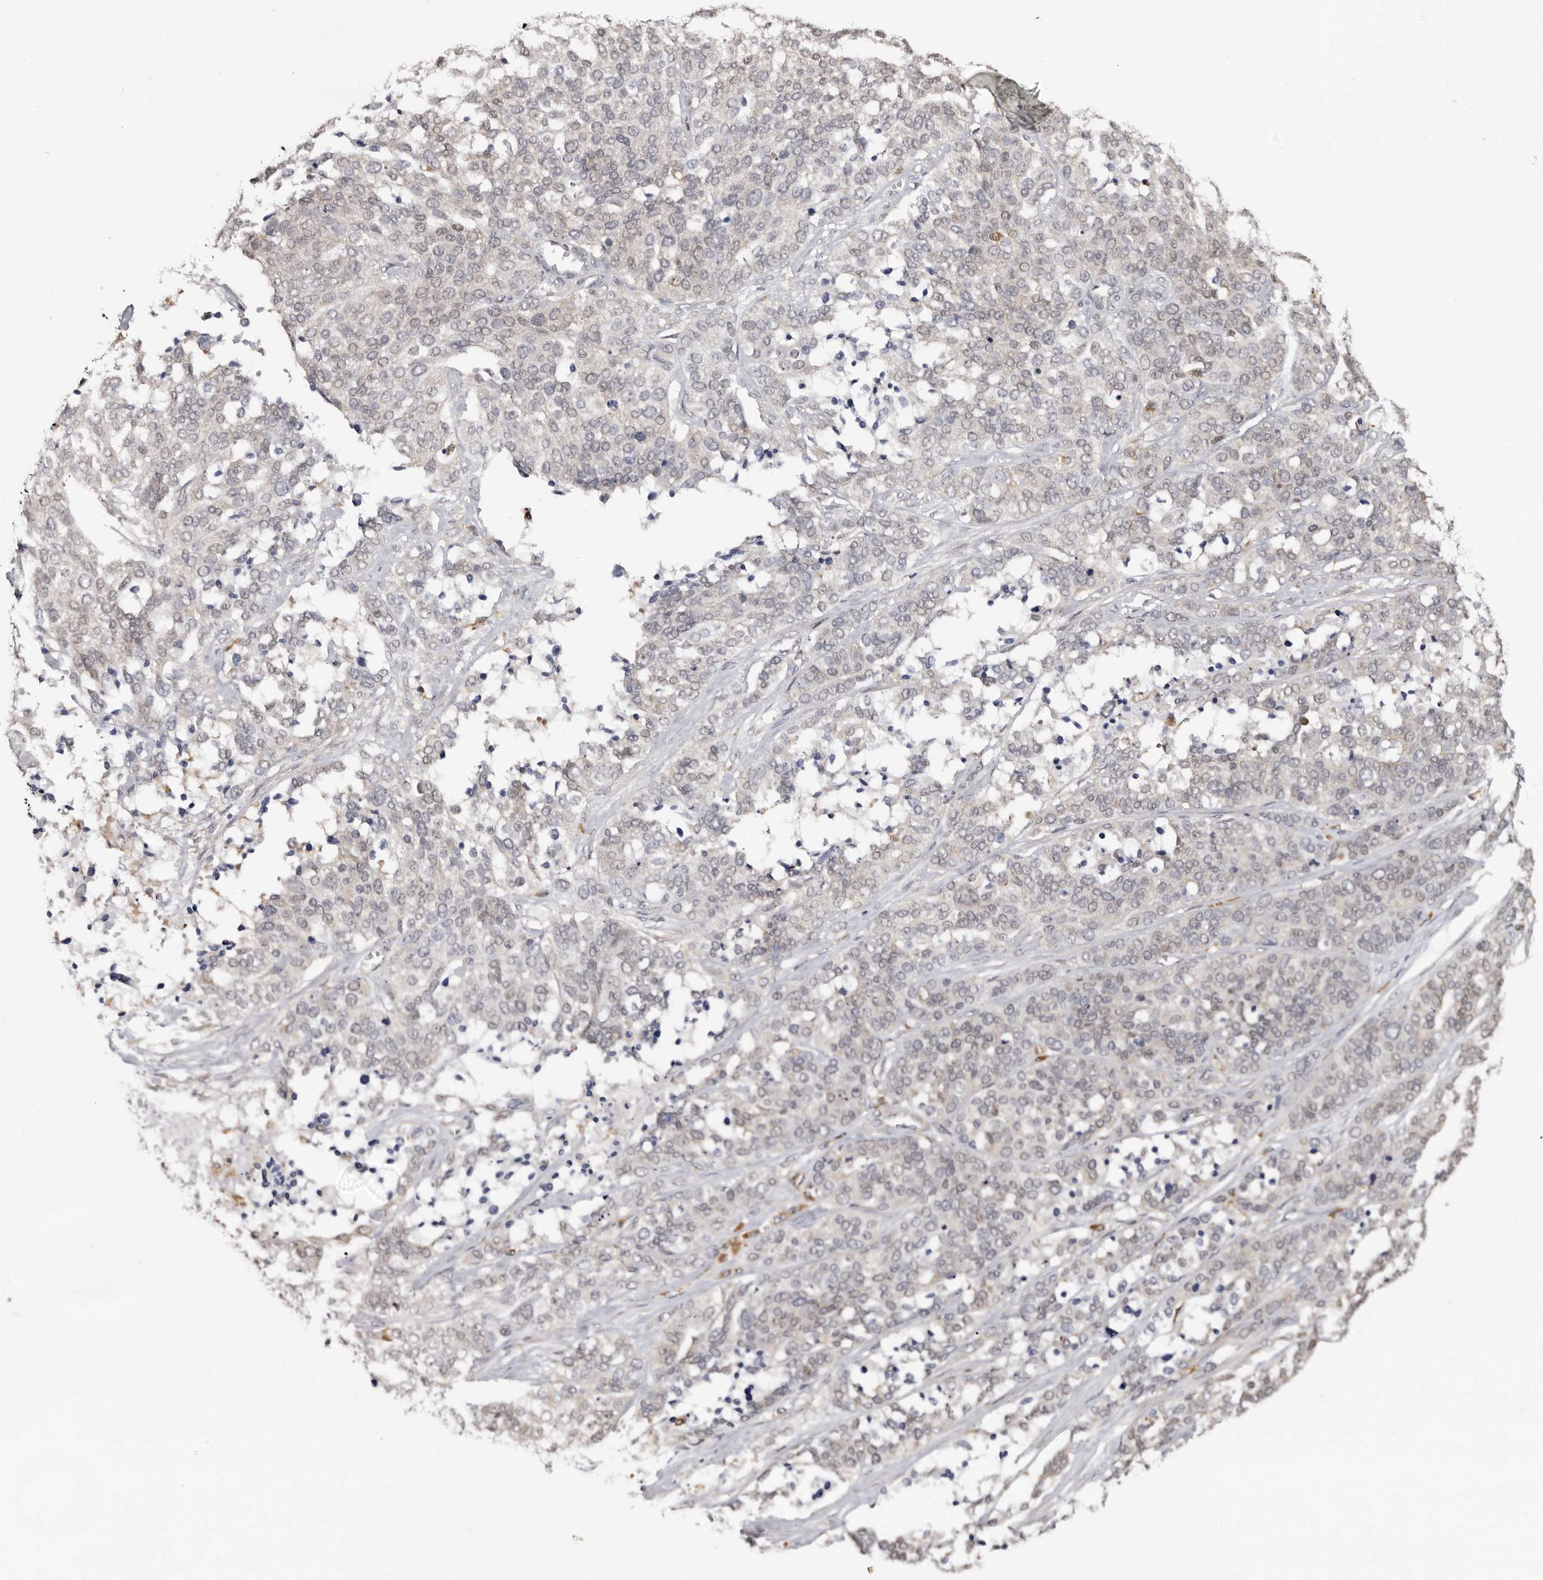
{"staining": {"intensity": "negative", "quantity": "none", "location": "none"}, "tissue": "ovarian cancer", "cell_type": "Tumor cells", "image_type": "cancer", "snomed": [{"axis": "morphology", "description": "Cystadenocarcinoma, serous, NOS"}, {"axis": "topography", "description": "Ovary"}], "caption": "High power microscopy micrograph of an immunohistochemistry micrograph of ovarian cancer, revealing no significant expression in tumor cells.", "gene": "TNNI1", "patient": {"sex": "female", "age": 44}}